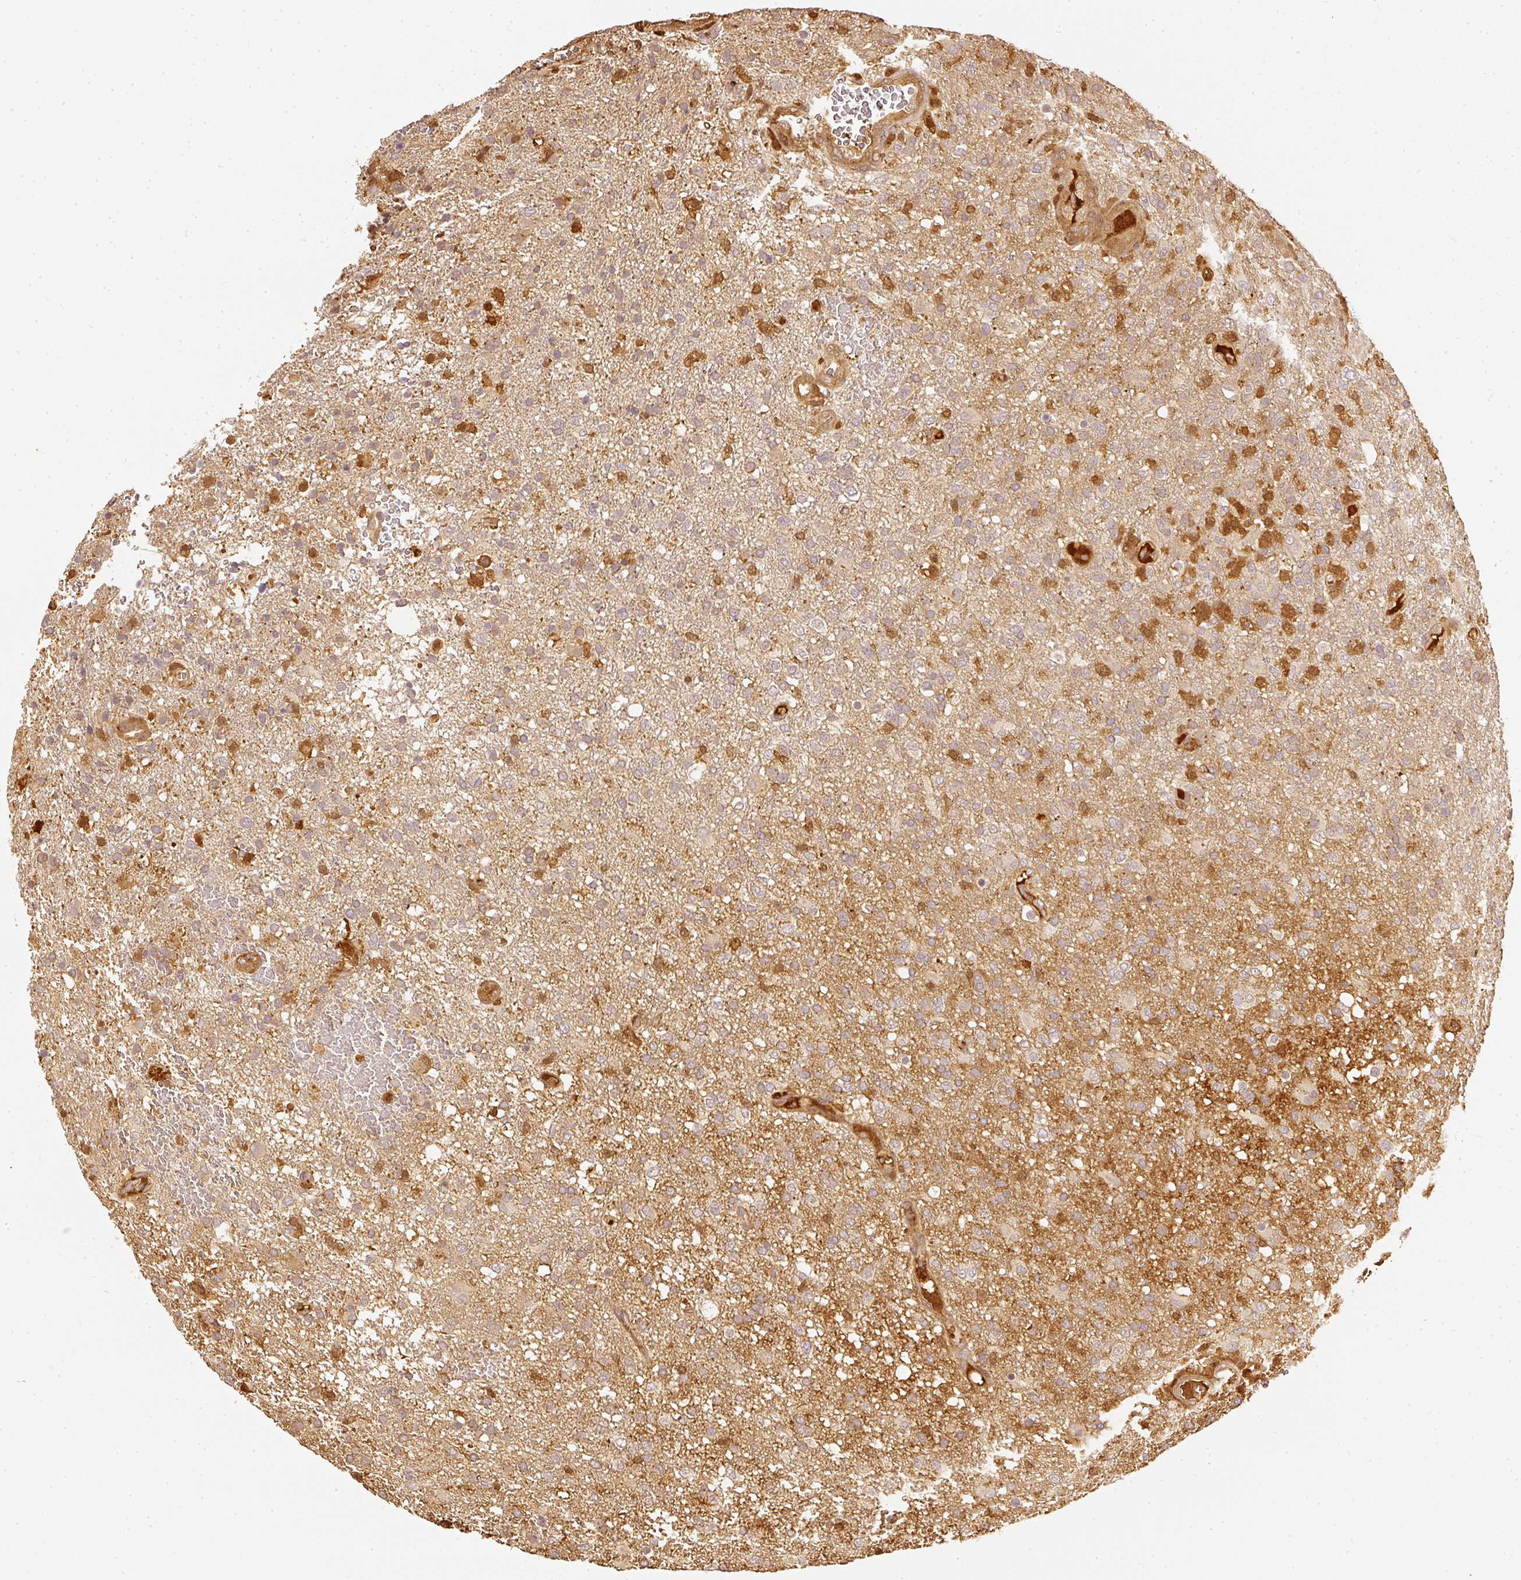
{"staining": {"intensity": "weak", "quantity": ">75%", "location": "cytoplasmic/membranous"}, "tissue": "glioma", "cell_type": "Tumor cells", "image_type": "cancer", "snomed": [{"axis": "morphology", "description": "Glioma, malignant, High grade"}, {"axis": "topography", "description": "Brain"}], "caption": "This histopathology image reveals immunohistochemistry (IHC) staining of glioma, with low weak cytoplasmic/membranous expression in approximately >75% of tumor cells.", "gene": "PFN1", "patient": {"sex": "female", "age": 74}}